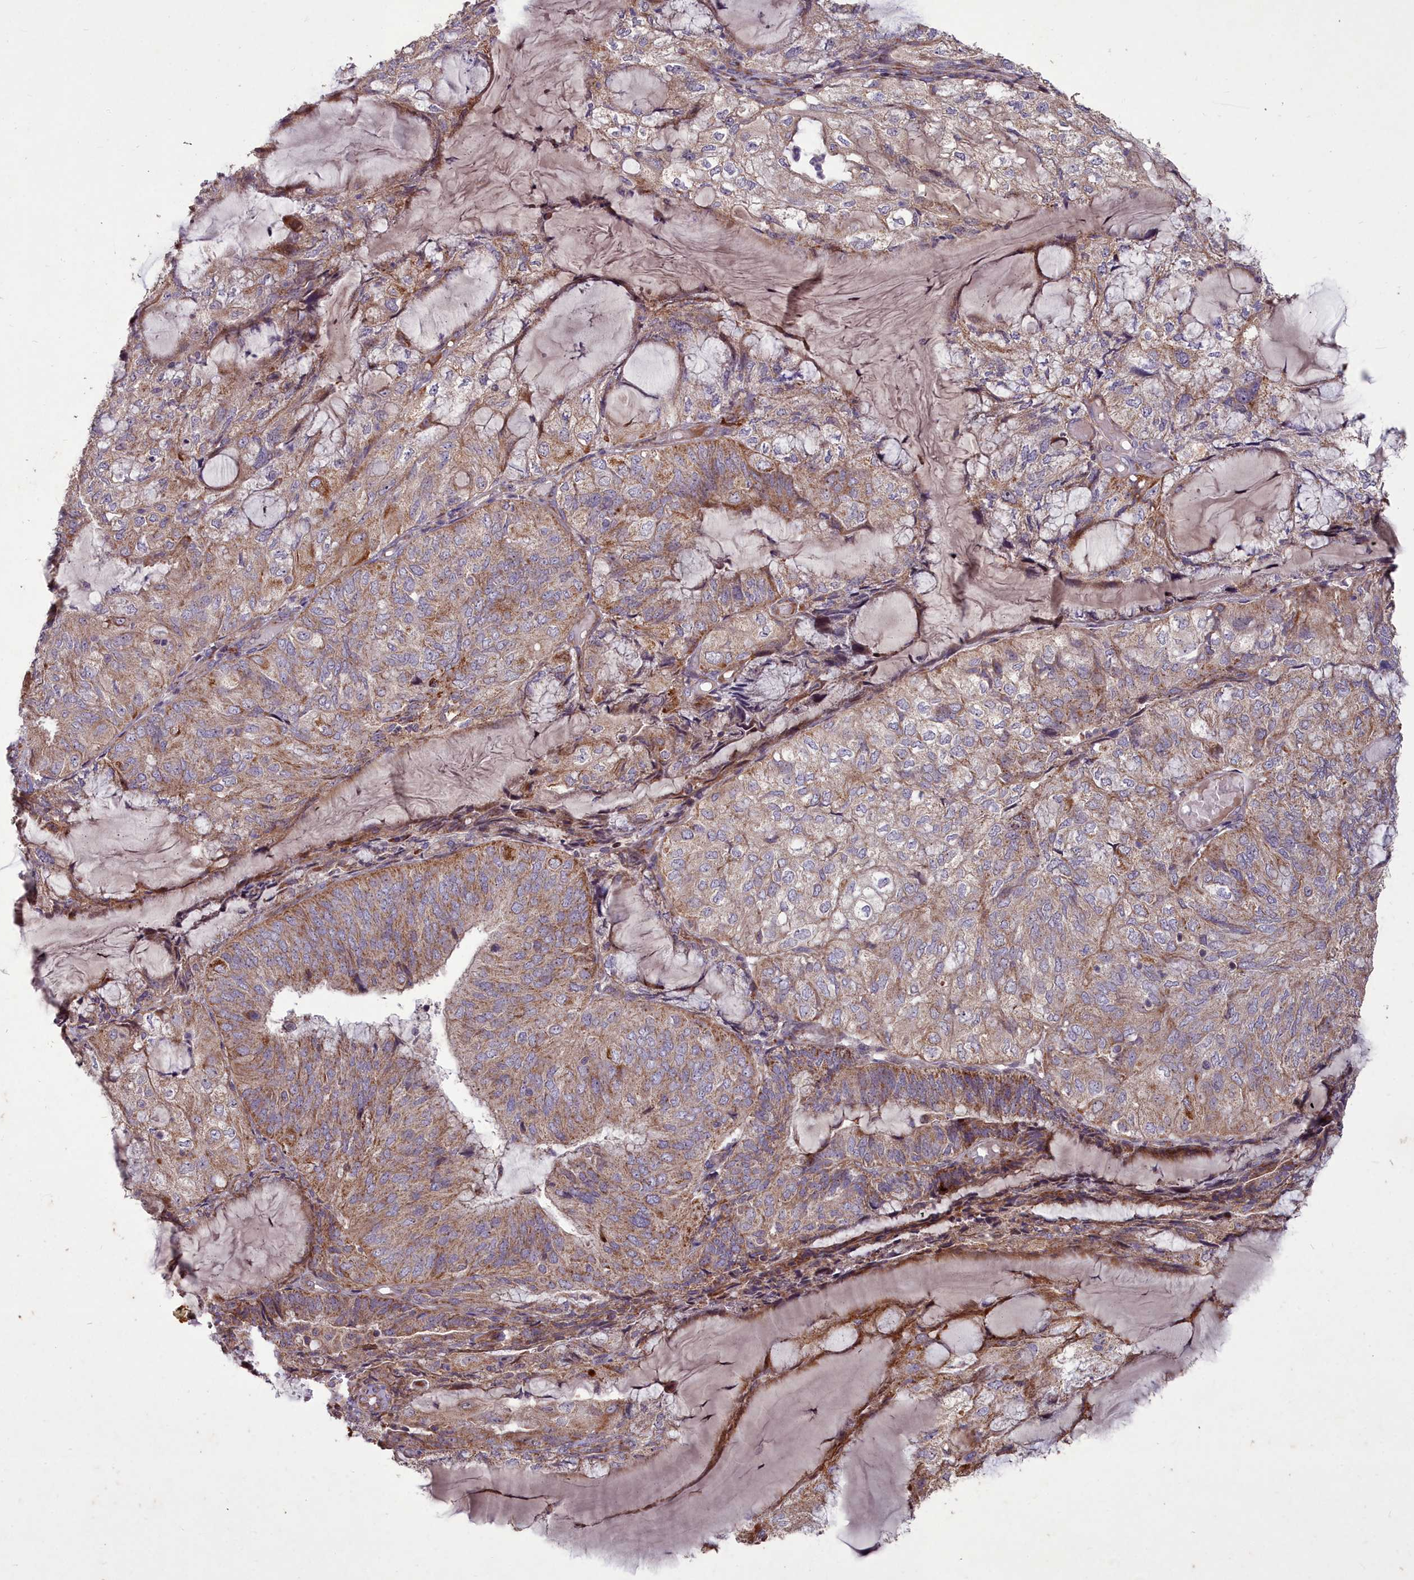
{"staining": {"intensity": "moderate", "quantity": ">75%", "location": "cytoplasmic/membranous"}, "tissue": "endometrial cancer", "cell_type": "Tumor cells", "image_type": "cancer", "snomed": [{"axis": "morphology", "description": "Adenocarcinoma, NOS"}, {"axis": "topography", "description": "Endometrium"}], "caption": "Immunohistochemistry (IHC) (DAB (3,3'-diaminobenzidine)) staining of human adenocarcinoma (endometrial) reveals moderate cytoplasmic/membranous protein expression in approximately >75% of tumor cells.", "gene": "COX11", "patient": {"sex": "female", "age": 81}}